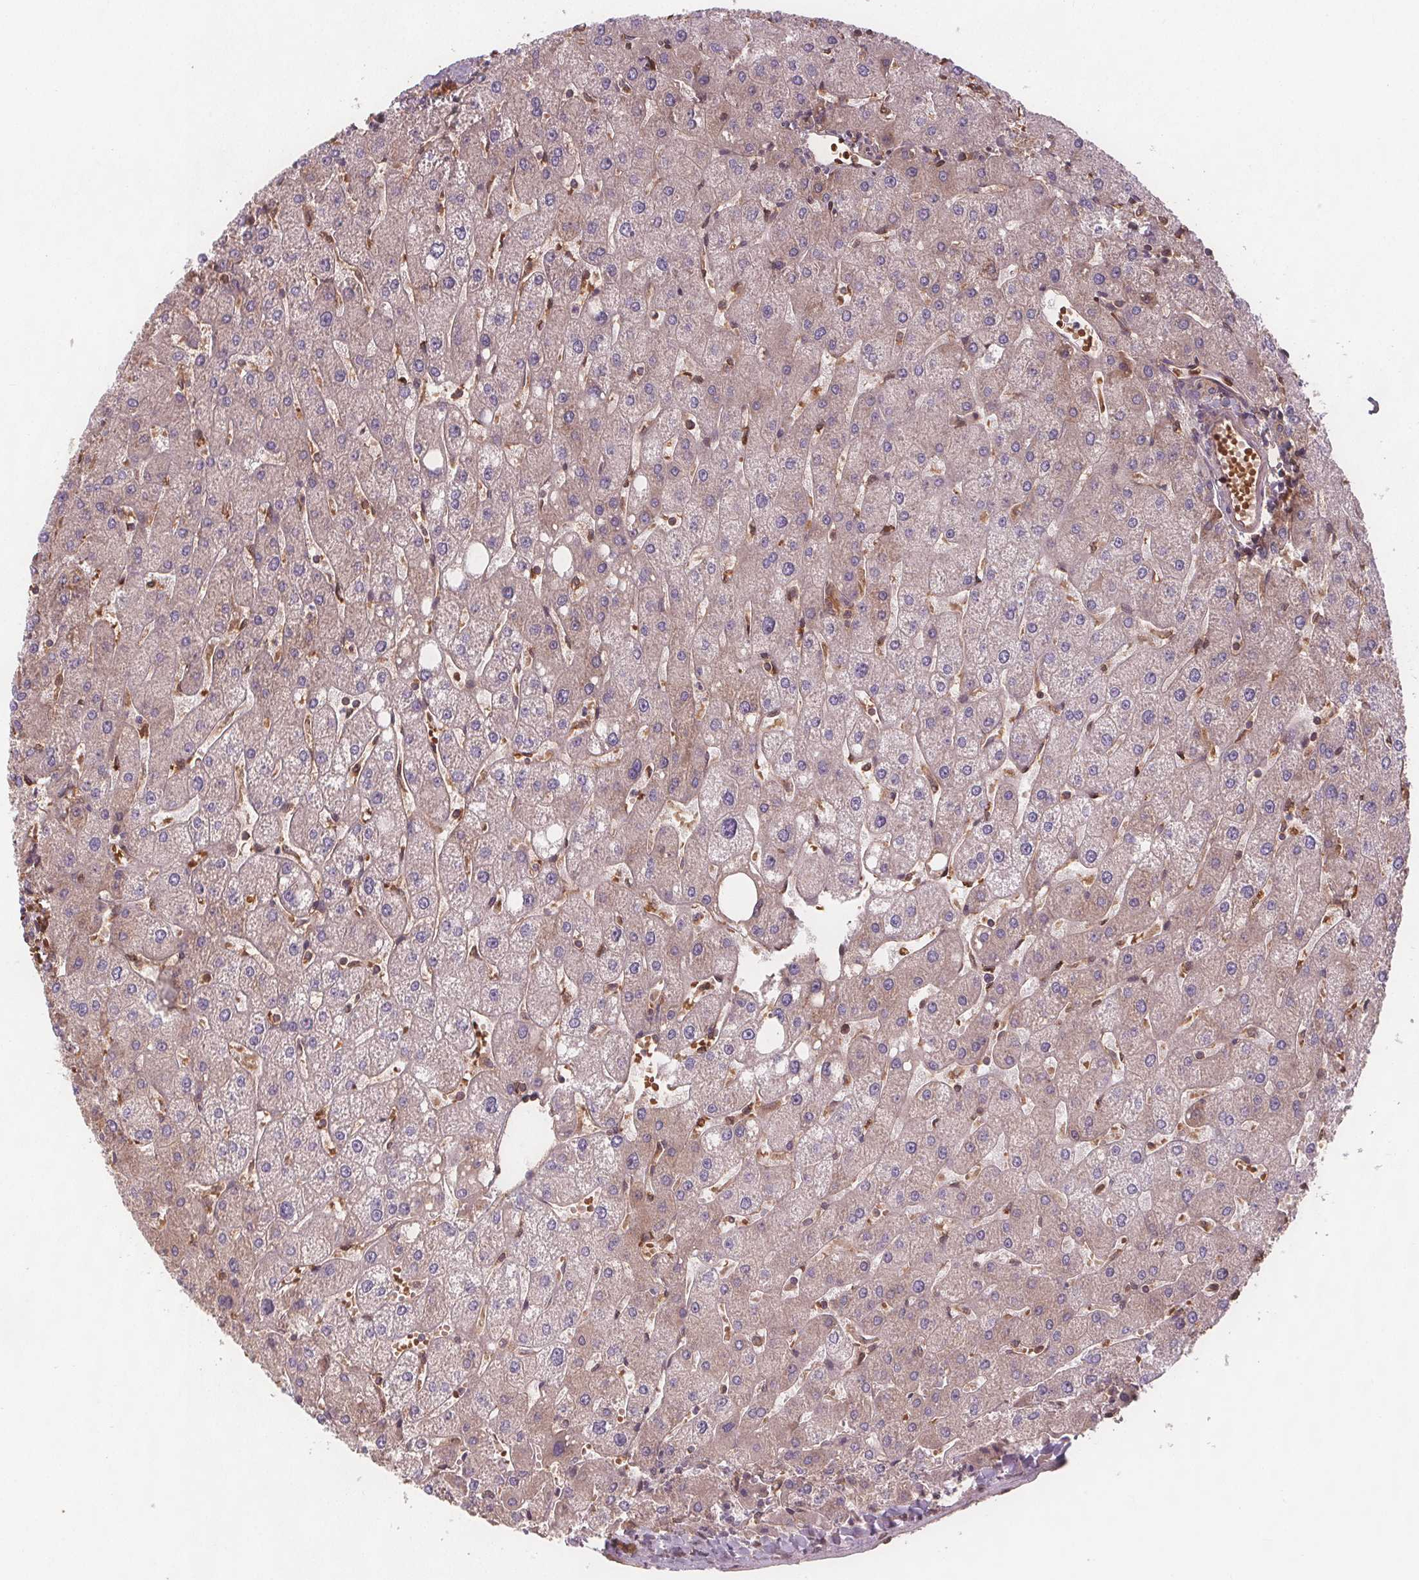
{"staining": {"intensity": "weak", "quantity": ">75%", "location": "cytoplasmic/membranous"}, "tissue": "liver", "cell_type": "Cholangiocytes", "image_type": "normal", "snomed": [{"axis": "morphology", "description": "Normal tissue, NOS"}, {"axis": "topography", "description": "Liver"}], "caption": "A high-resolution histopathology image shows immunohistochemistry staining of normal liver, which reveals weak cytoplasmic/membranous expression in approximately >75% of cholangiocytes.", "gene": "EIF3D", "patient": {"sex": "male", "age": 67}}